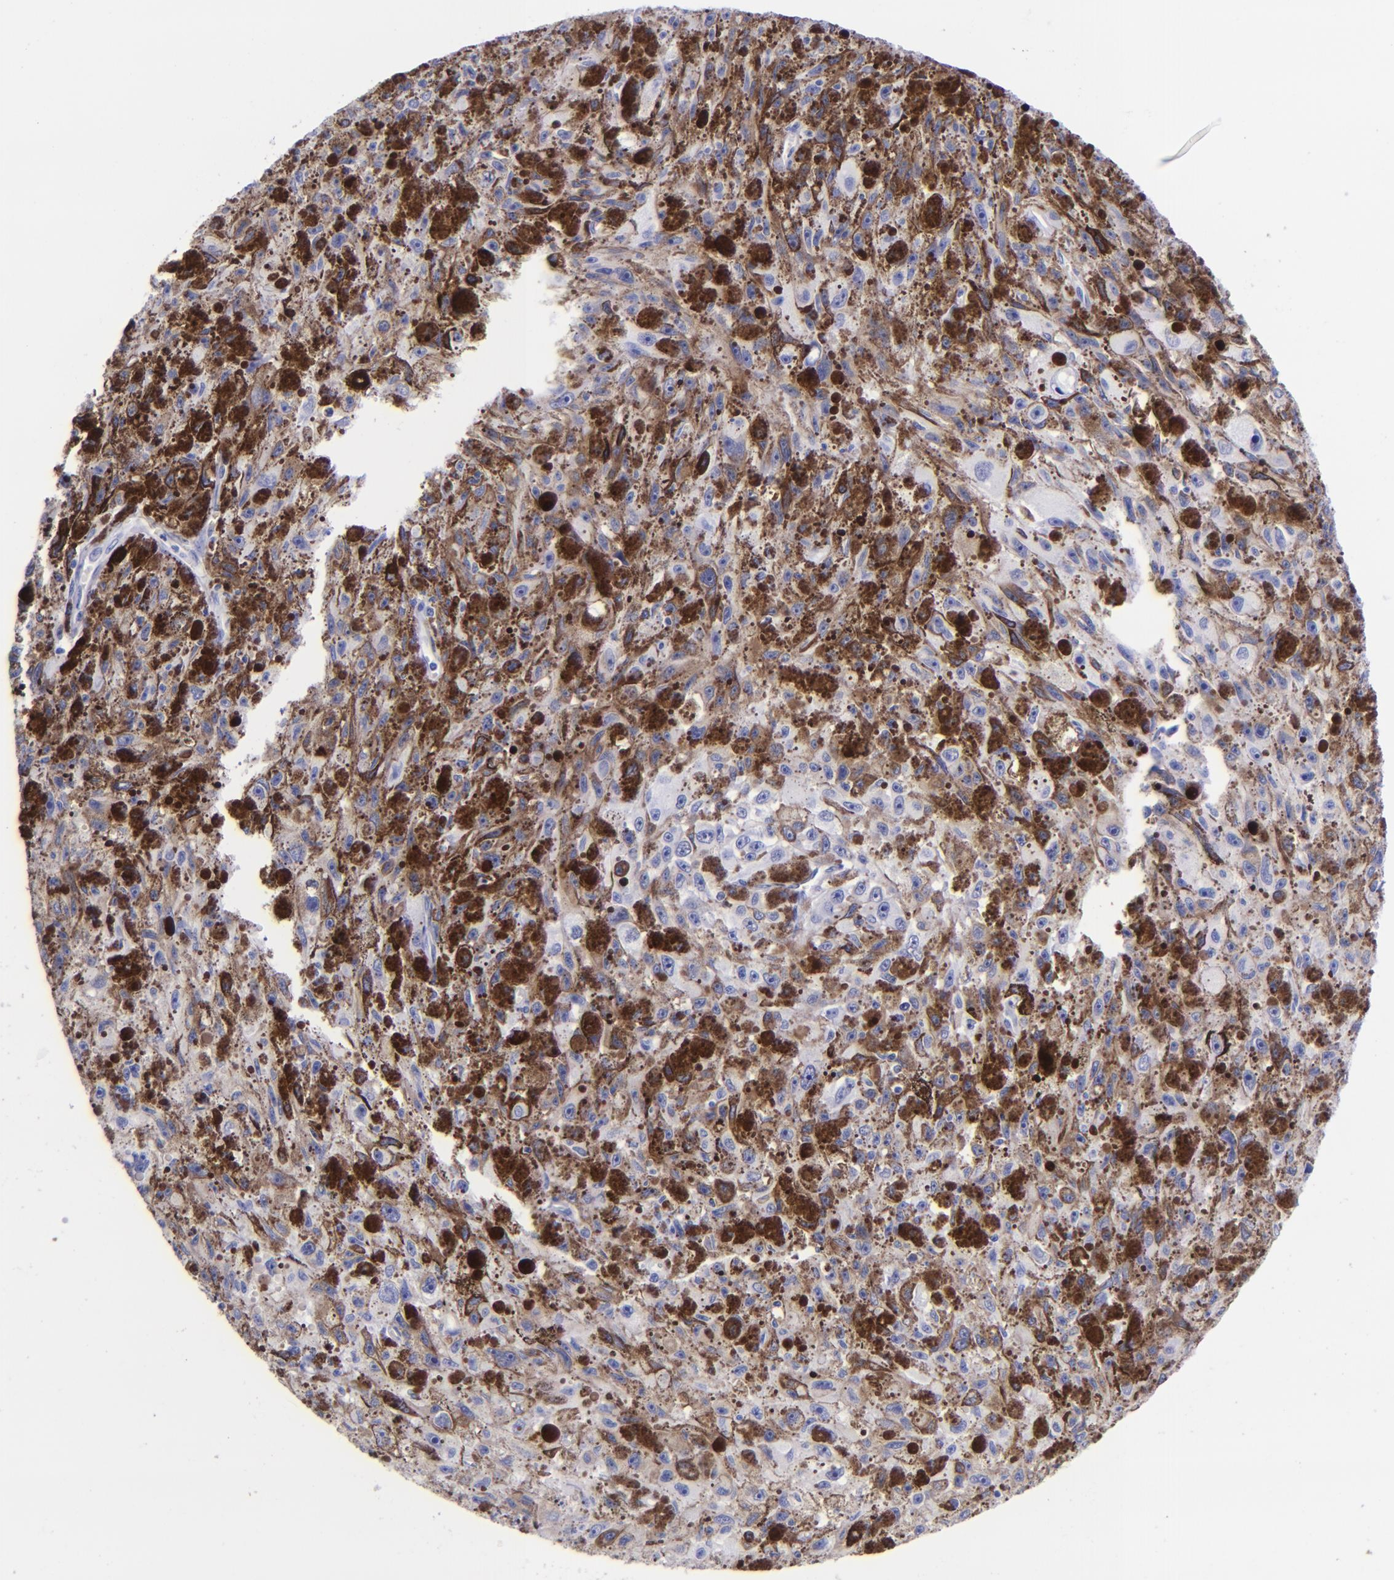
{"staining": {"intensity": "negative", "quantity": "none", "location": "none"}, "tissue": "melanoma", "cell_type": "Tumor cells", "image_type": "cancer", "snomed": [{"axis": "morphology", "description": "Malignant melanoma, NOS"}, {"axis": "topography", "description": "Skin"}], "caption": "Human melanoma stained for a protein using immunohistochemistry (IHC) exhibits no positivity in tumor cells.", "gene": "LAG3", "patient": {"sex": "female", "age": 104}}